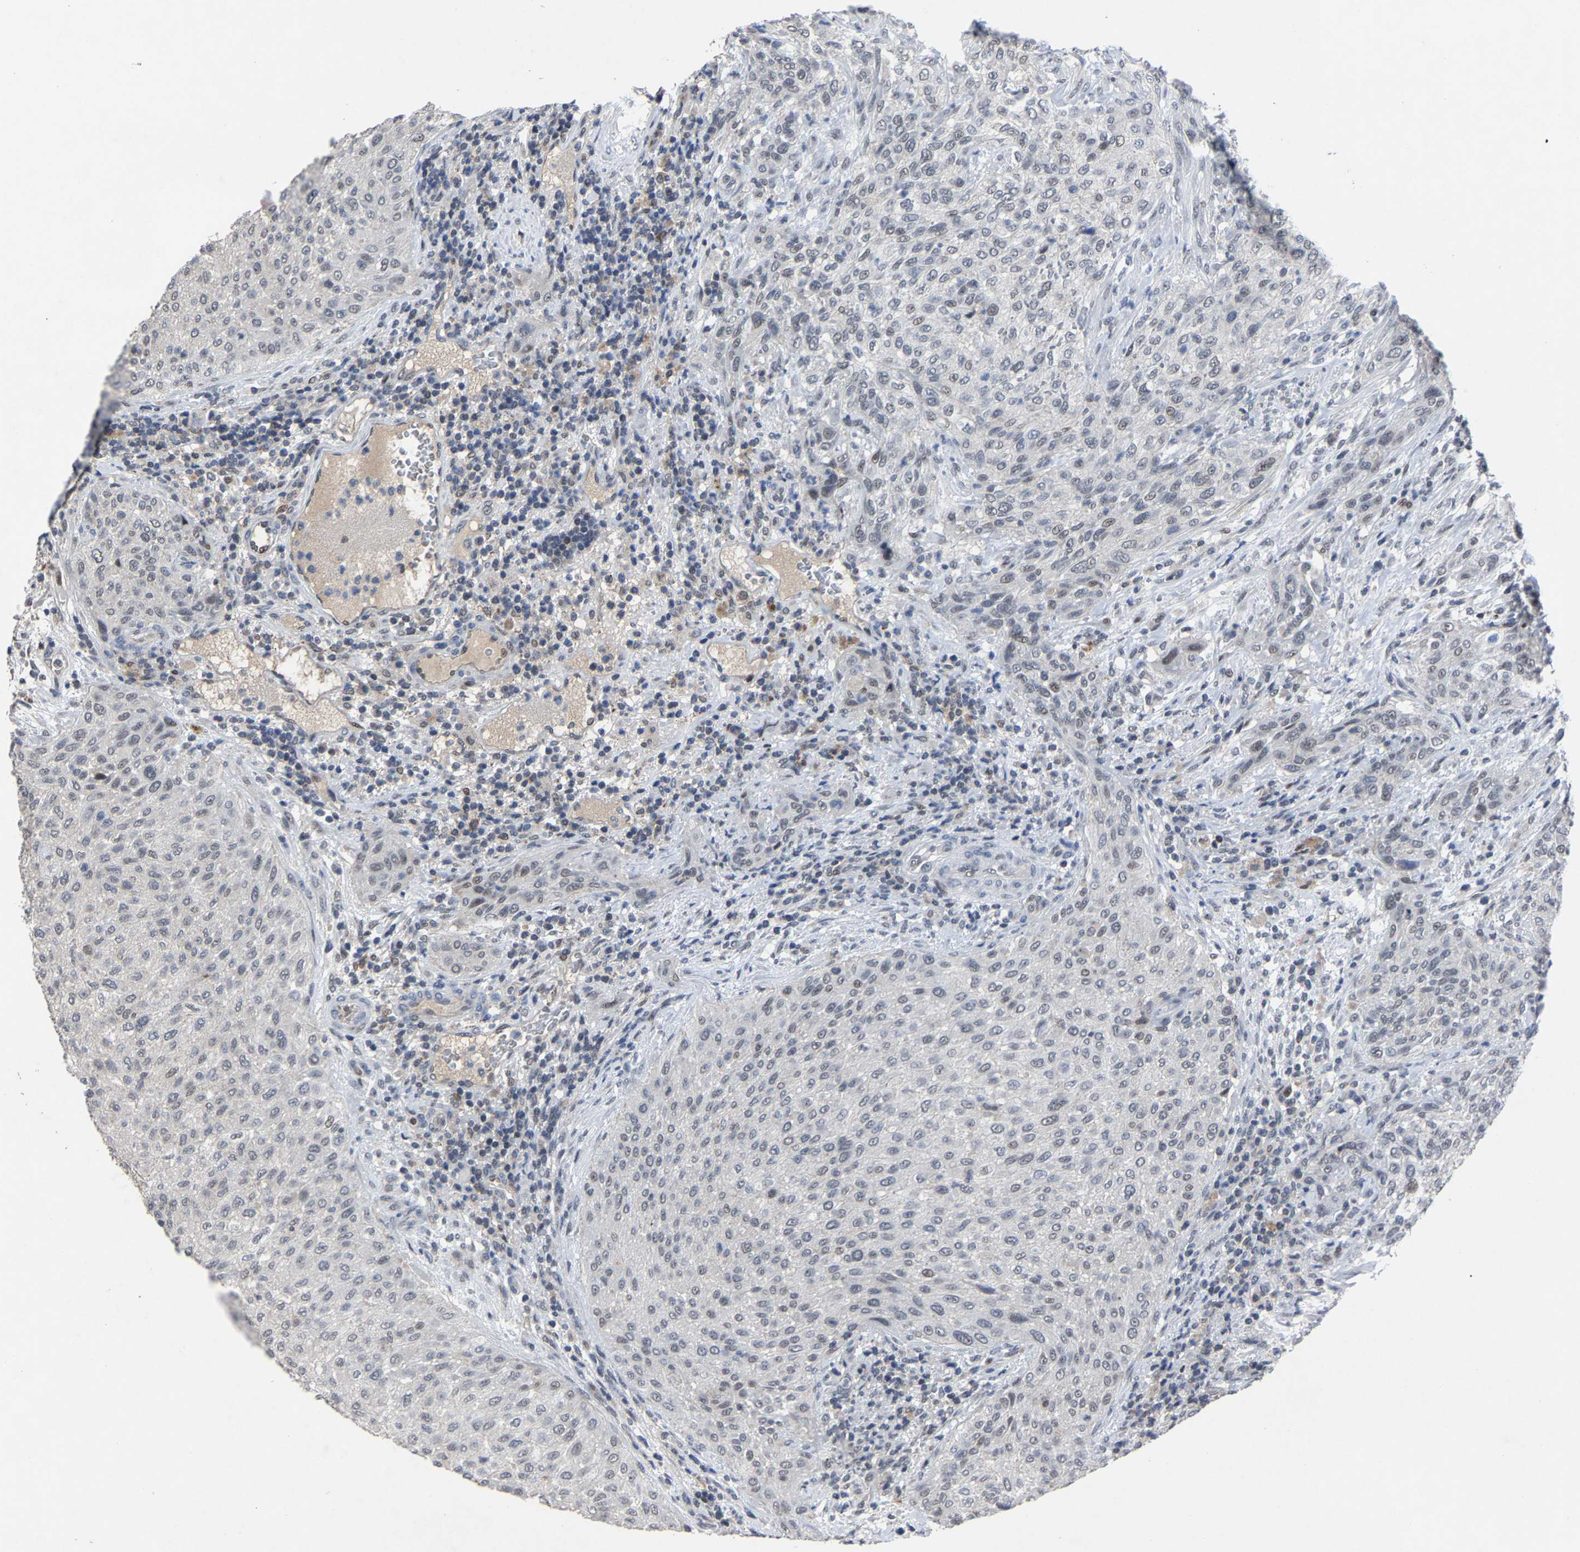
{"staining": {"intensity": "negative", "quantity": "none", "location": "none"}, "tissue": "urothelial cancer", "cell_type": "Tumor cells", "image_type": "cancer", "snomed": [{"axis": "morphology", "description": "Urothelial carcinoma, Low grade"}, {"axis": "morphology", "description": "Urothelial carcinoma, High grade"}, {"axis": "topography", "description": "Urinary bladder"}], "caption": "This histopathology image is of low-grade urothelial carcinoma stained with immunohistochemistry (IHC) to label a protein in brown with the nuclei are counter-stained blue. There is no positivity in tumor cells.", "gene": "LSM8", "patient": {"sex": "male", "age": 35}}